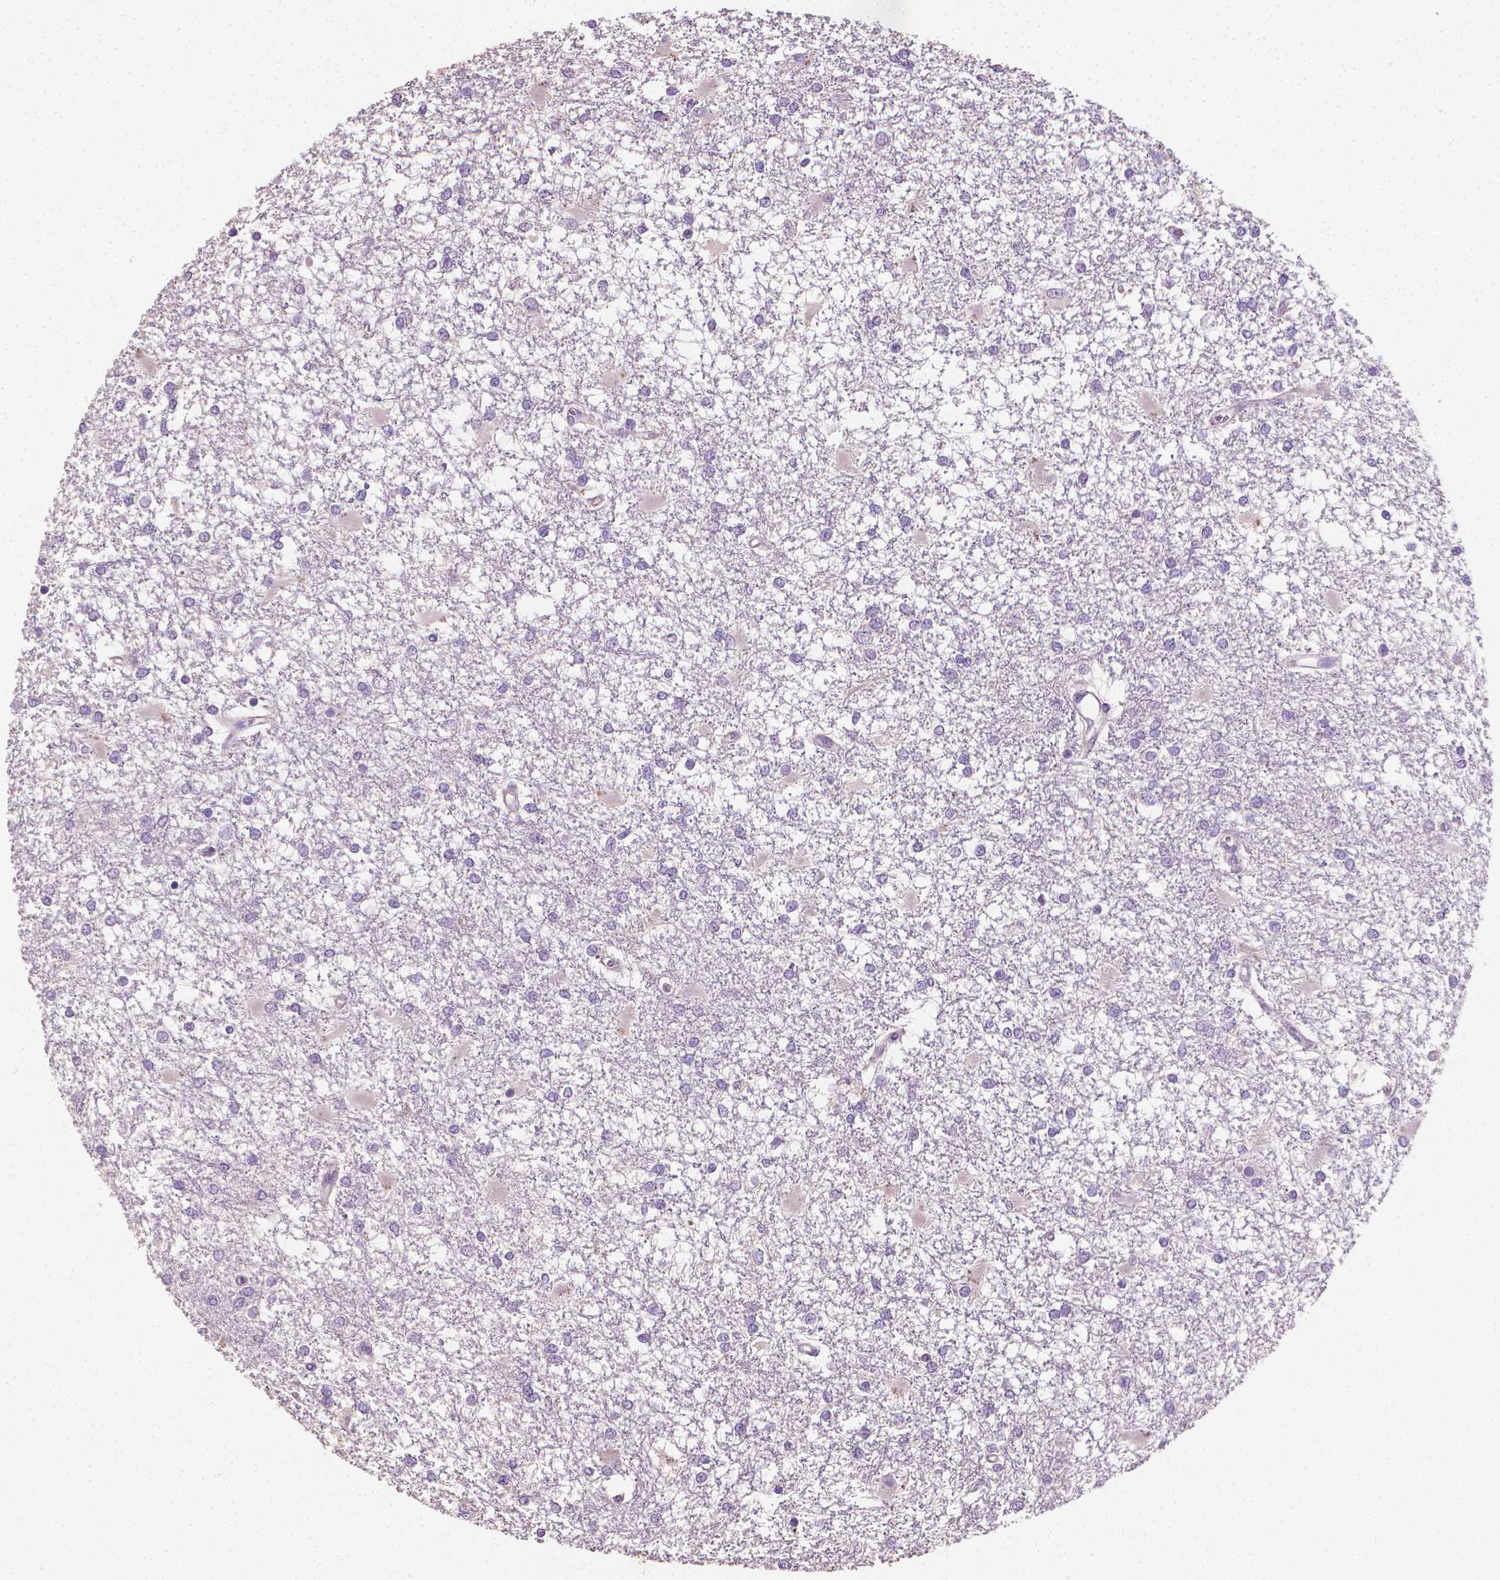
{"staining": {"intensity": "negative", "quantity": "none", "location": "none"}, "tissue": "glioma", "cell_type": "Tumor cells", "image_type": "cancer", "snomed": [{"axis": "morphology", "description": "Glioma, malignant, High grade"}, {"axis": "topography", "description": "Cerebral cortex"}], "caption": "DAB immunohistochemical staining of human malignant high-grade glioma displays no significant positivity in tumor cells.", "gene": "CATIP", "patient": {"sex": "male", "age": 79}}